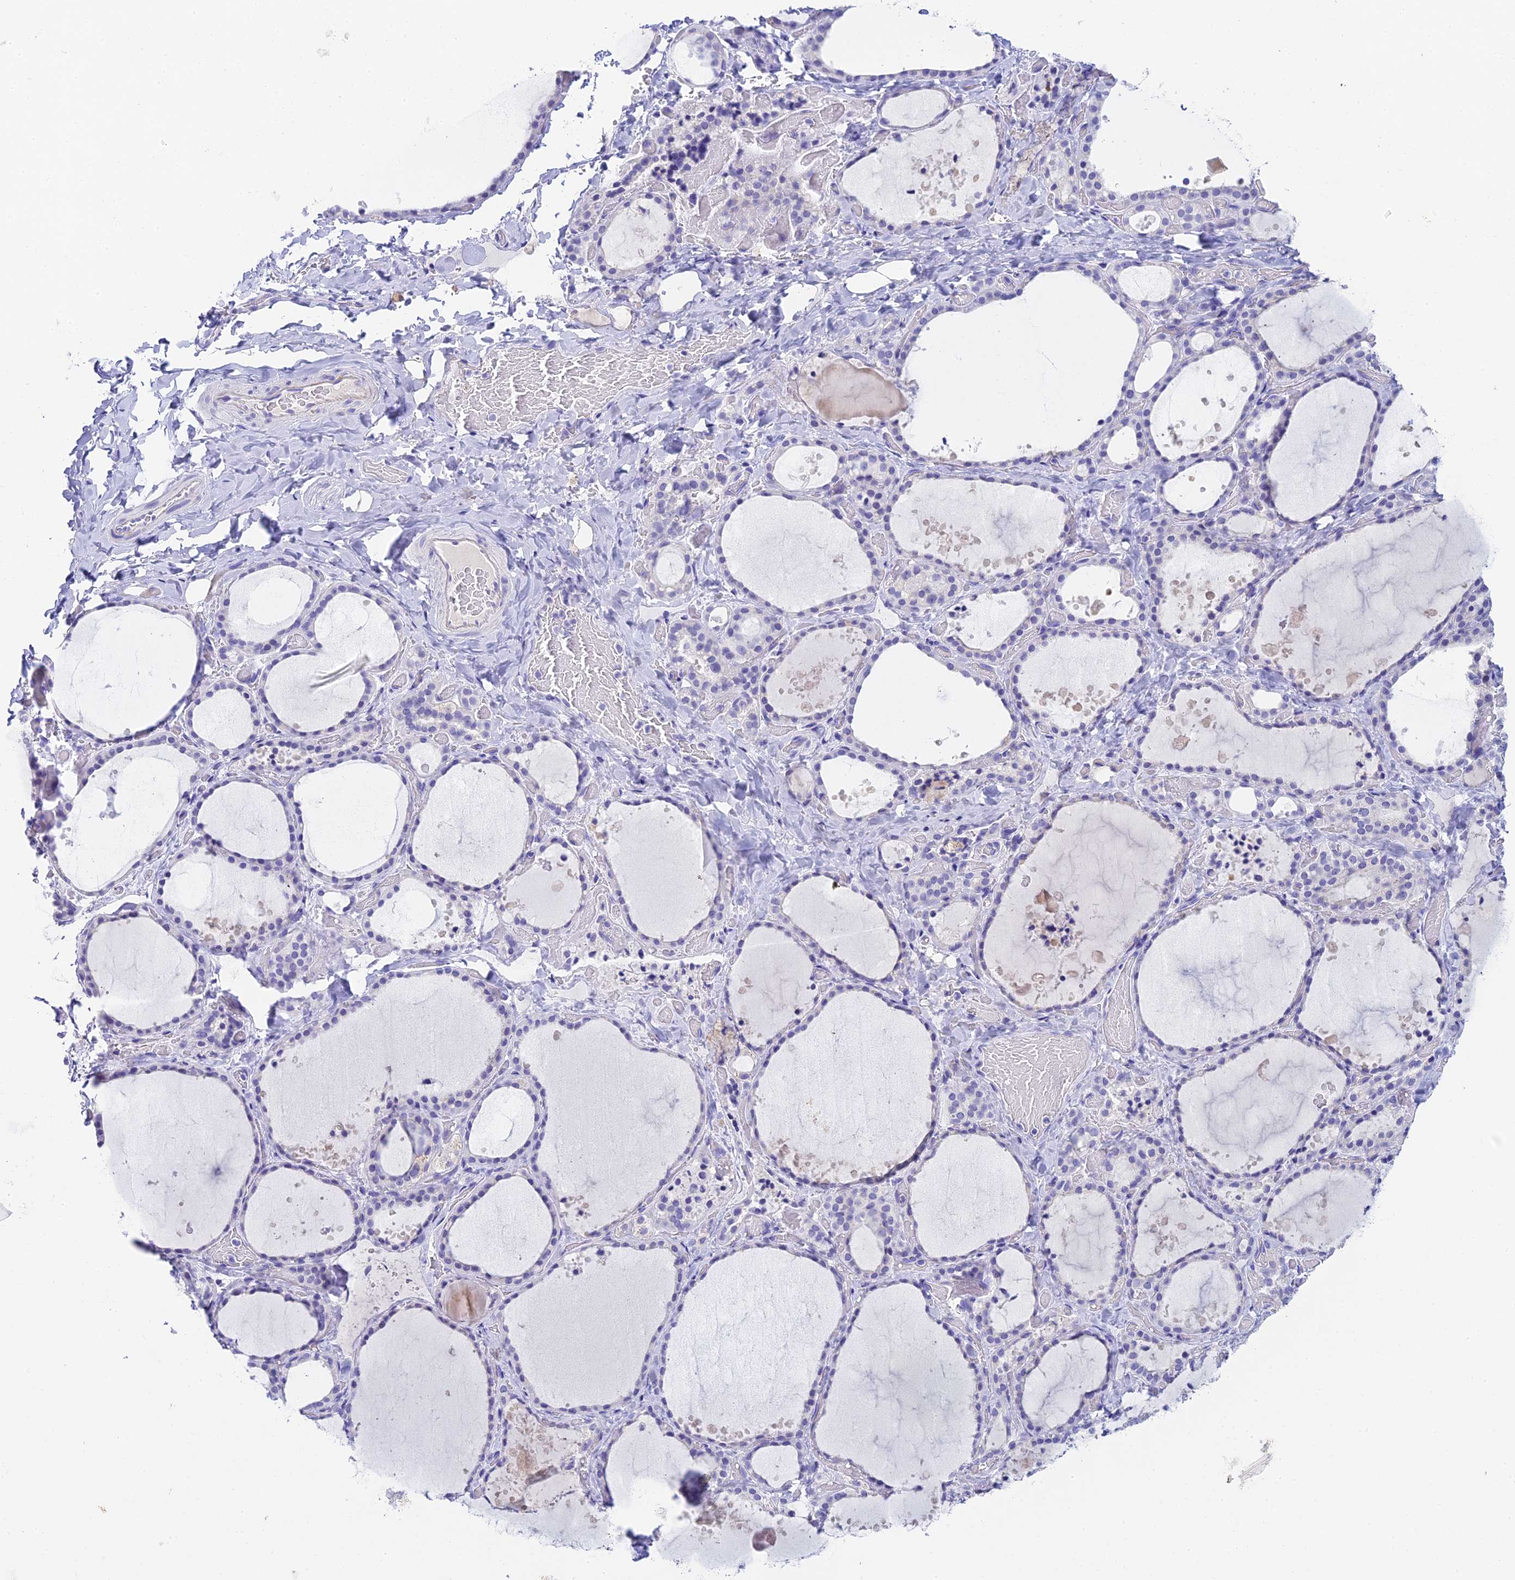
{"staining": {"intensity": "negative", "quantity": "none", "location": "none"}, "tissue": "thyroid gland", "cell_type": "Glandular cells", "image_type": "normal", "snomed": [{"axis": "morphology", "description": "Normal tissue, NOS"}, {"axis": "topography", "description": "Thyroid gland"}], "caption": "Image shows no significant protein positivity in glandular cells of normal thyroid gland.", "gene": "C12orf29", "patient": {"sex": "female", "age": 44}}